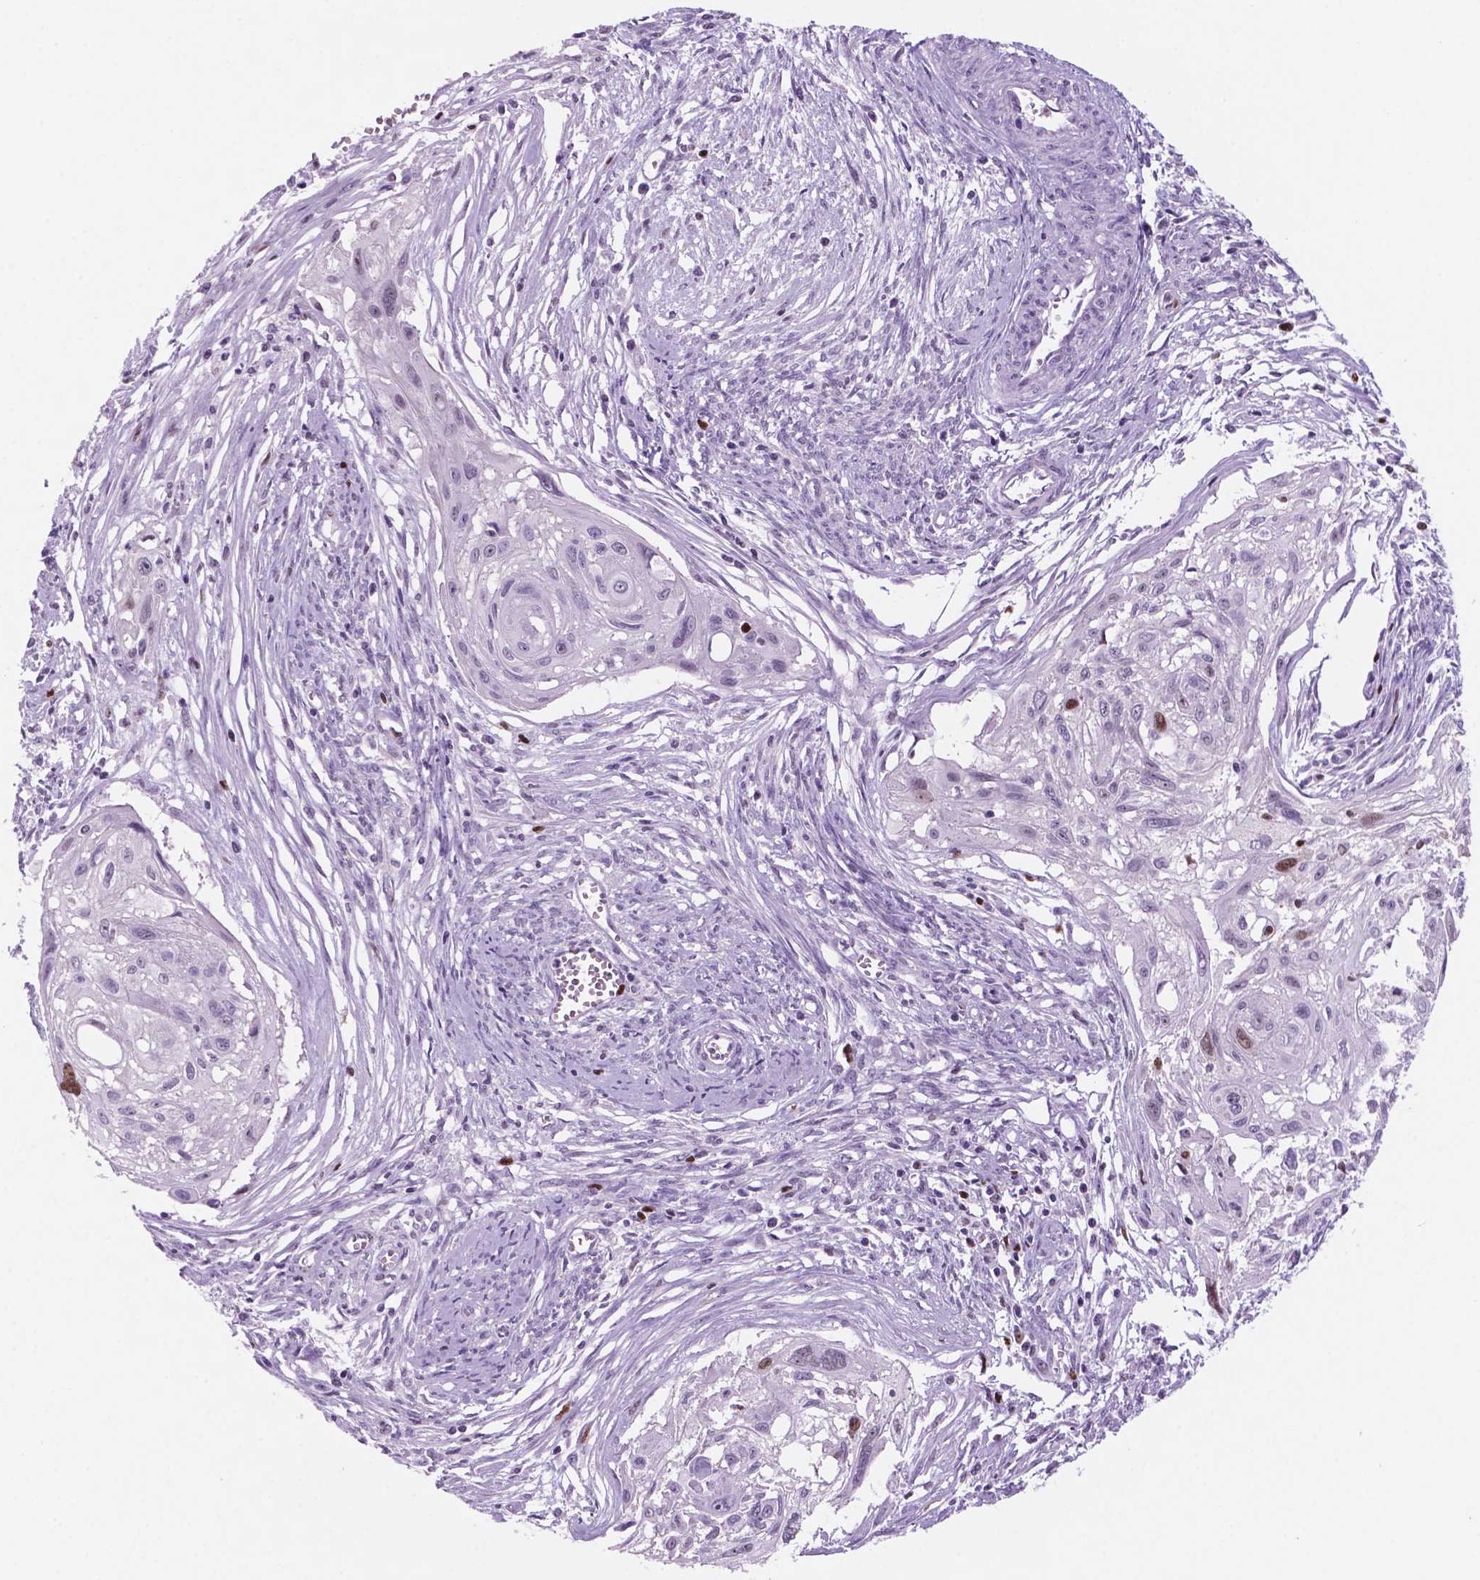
{"staining": {"intensity": "moderate", "quantity": "<25%", "location": "nuclear"}, "tissue": "cervical cancer", "cell_type": "Tumor cells", "image_type": "cancer", "snomed": [{"axis": "morphology", "description": "Squamous cell carcinoma, NOS"}, {"axis": "topography", "description": "Cervix"}], "caption": "DAB (3,3'-diaminobenzidine) immunohistochemical staining of squamous cell carcinoma (cervical) shows moderate nuclear protein expression in approximately <25% of tumor cells. (brown staining indicates protein expression, while blue staining denotes nuclei).", "gene": "NCAPH2", "patient": {"sex": "female", "age": 49}}